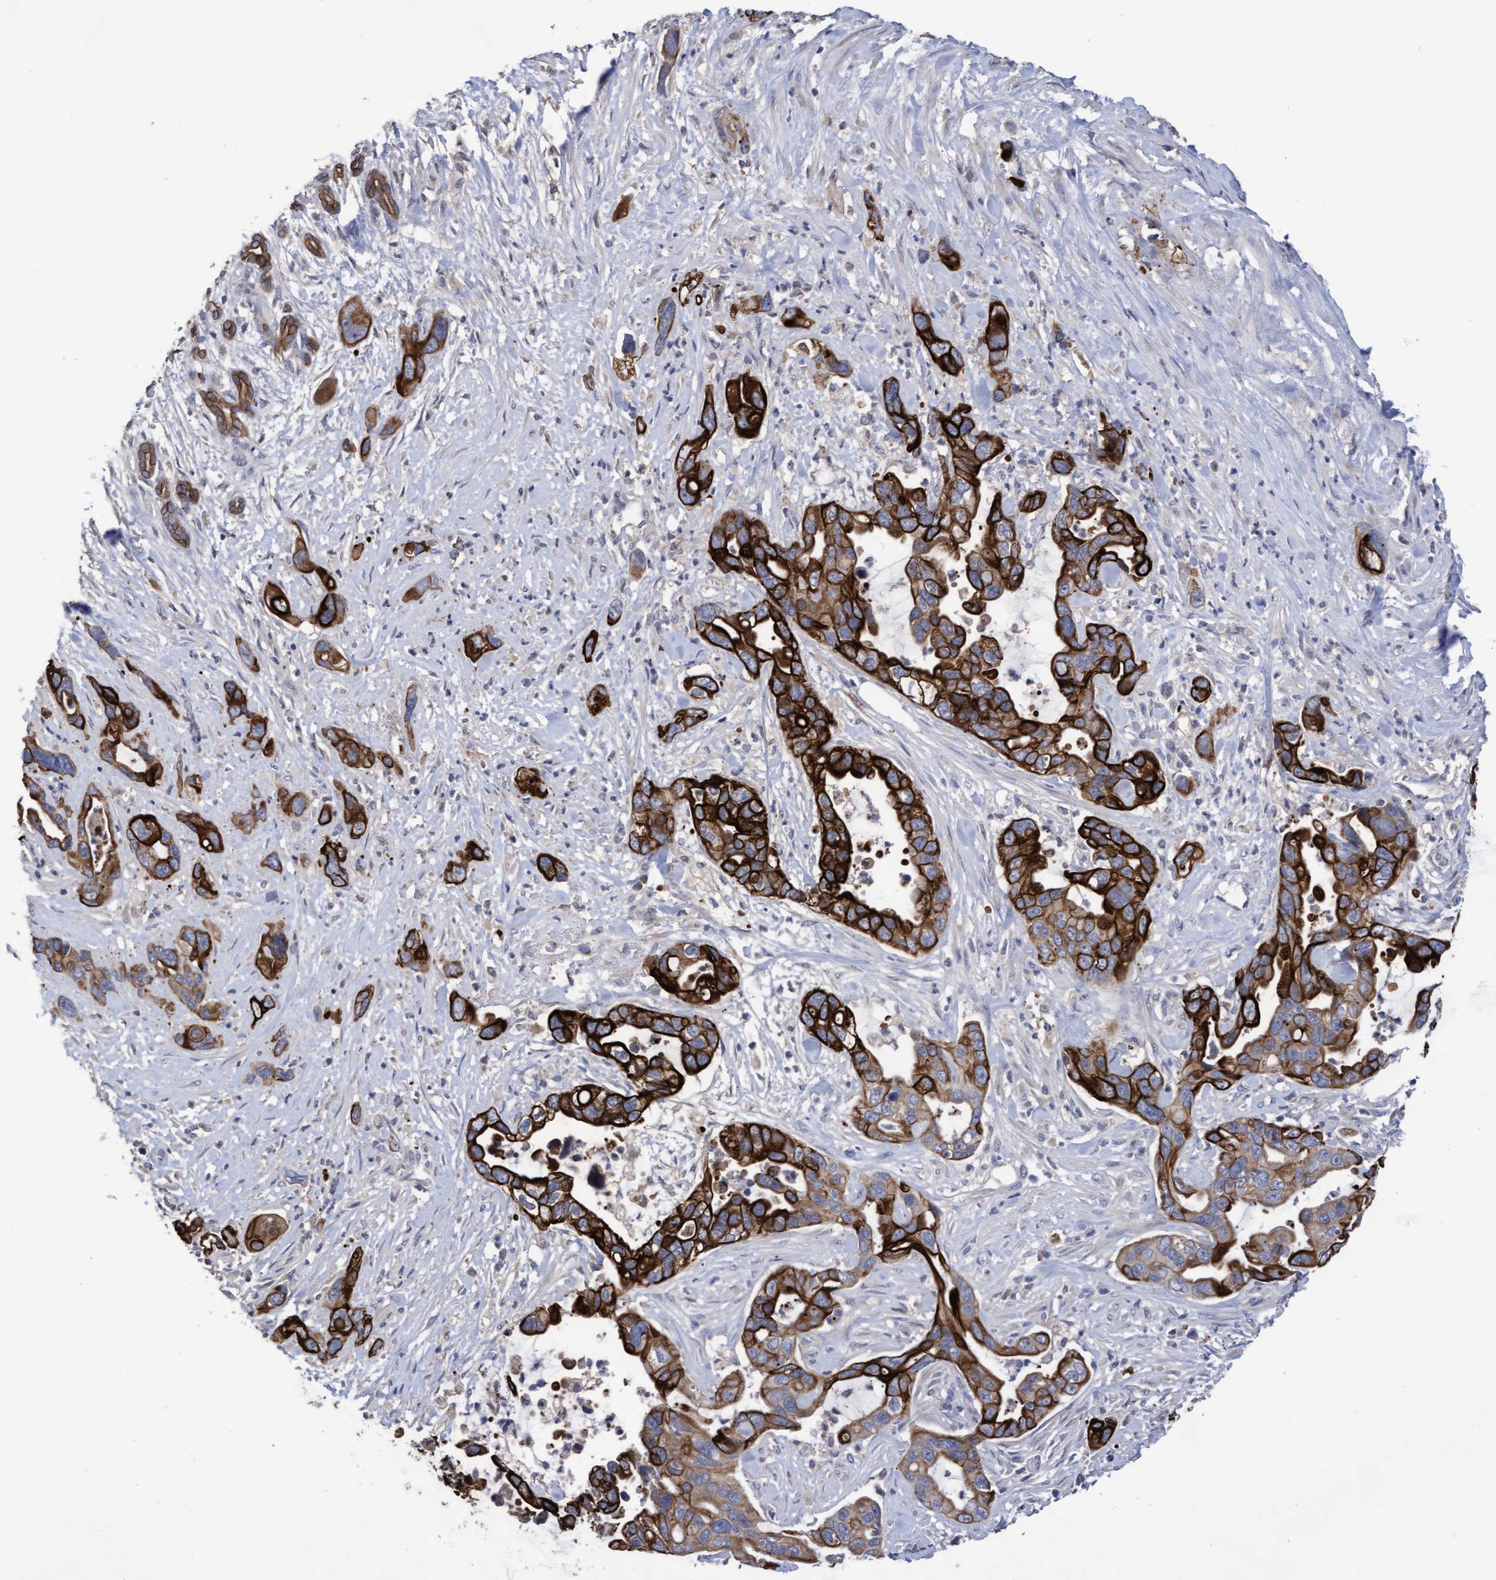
{"staining": {"intensity": "strong", "quantity": ">75%", "location": "cytoplasmic/membranous"}, "tissue": "pancreatic cancer", "cell_type": "Tumor cells", "image_type": "cancer", "snomed": [{"axis": "morphology", "description": "Adenocarcinoma, NOS"}, {"axis": "topography", "description": "Pancreas"}], "caption": "Approximately >75% of tumor cells in adenocarcinoma (pancreatic) display strong cytoplasmic/membranous protein staining as visualized by brown immunohistochemical staining.", "gene": "KRT24", "patient": {"sex": "female", "age": 70}}